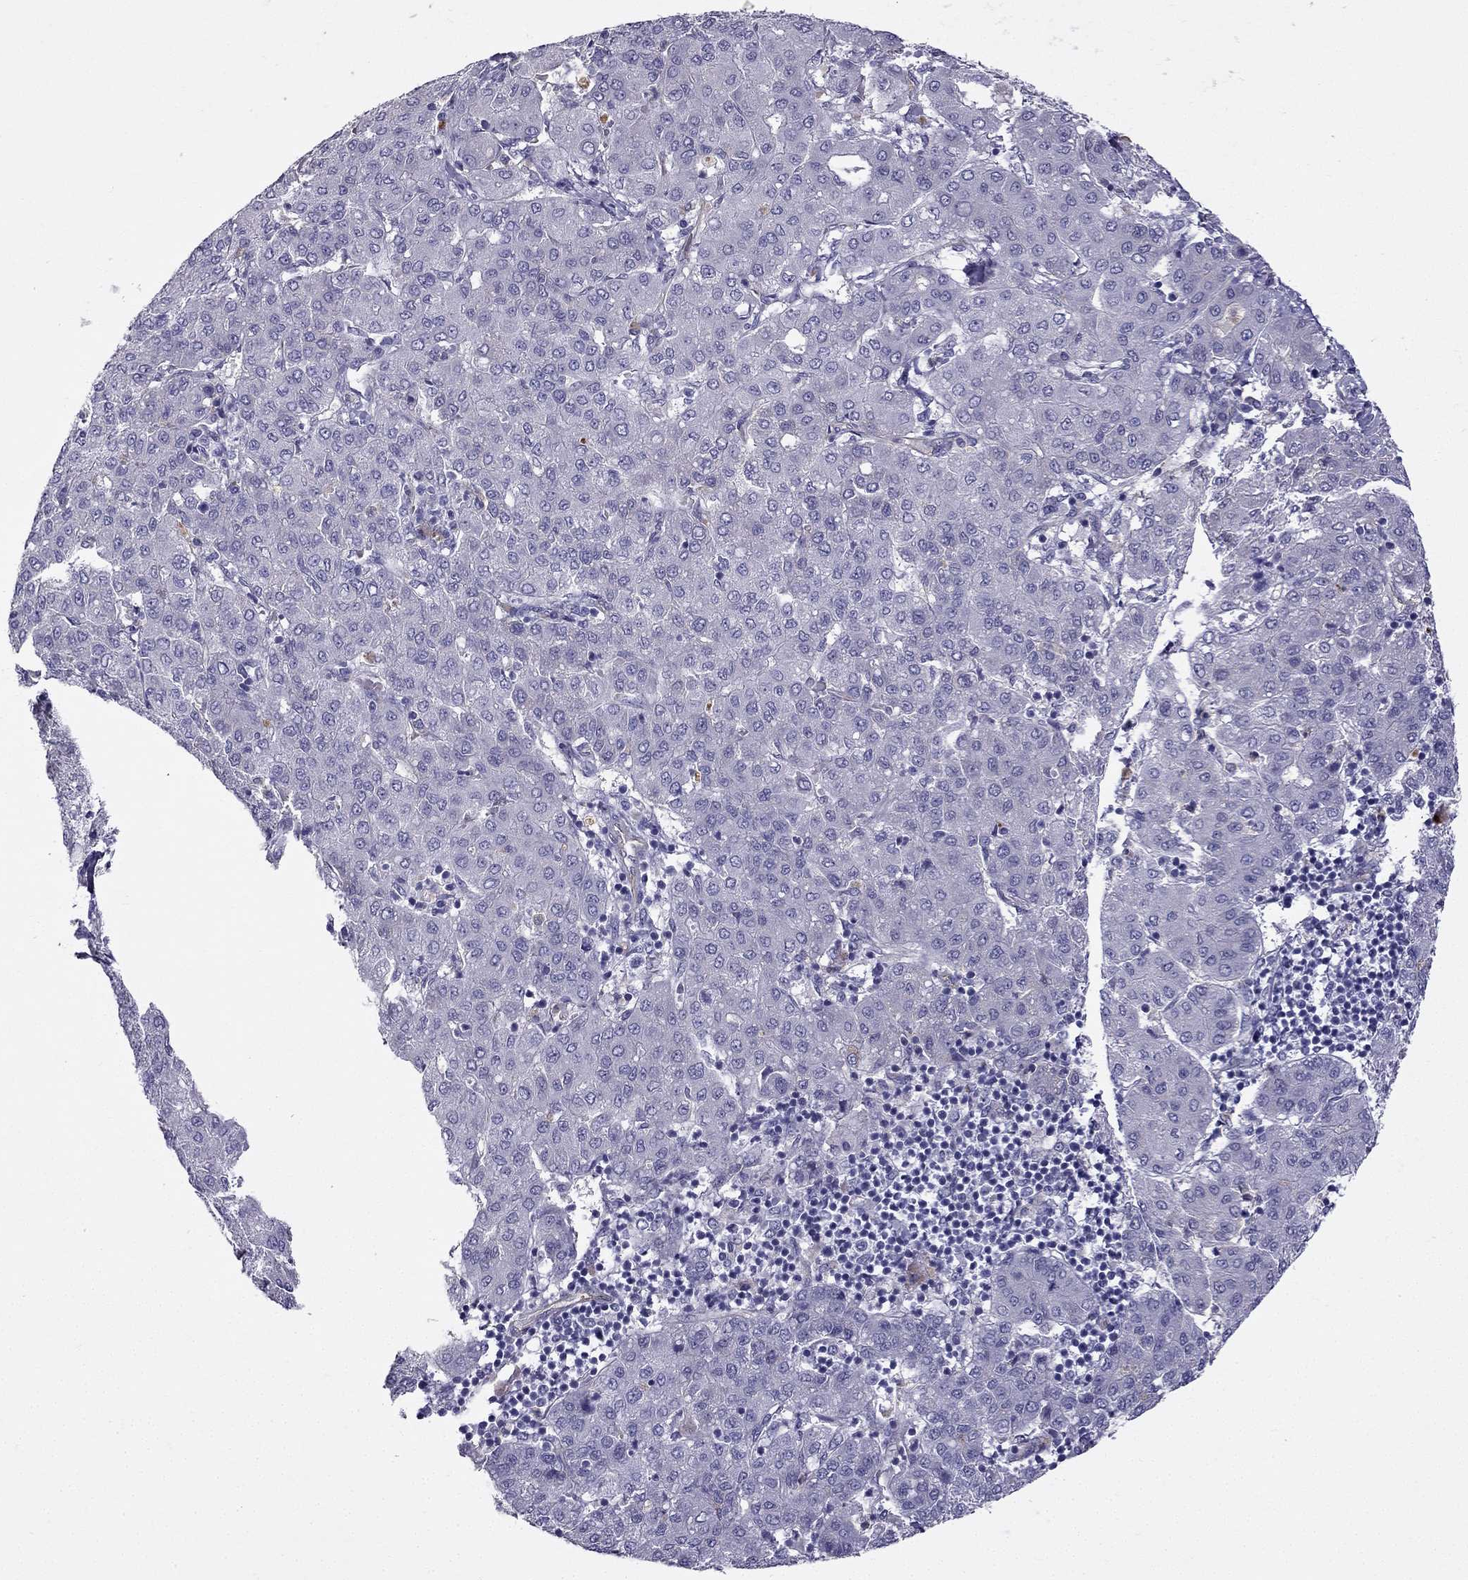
{"staining": {"intensity": "negative", "quantity": "none", "location": "none"}, "tissue": "liver cancer", "cell_type": "Tumor cells", "image_type": "cancer", "snomed": [{"axis": "morphology", "description": "Carcinoma, Hepatocellular, NOS"}, {"axis": "topography", "description": "Liver"}], "caption": "High magnification brightfield microscopy of hepatocellular carcinoma (liver) stained with DAB (3,3'-diaminobenzidine) (brown) and counterstained with hematoxylin (blue): tumor cells show no significant staining.", "gene": "STOML3", "patient": {"sex": "male", "age": 65}}